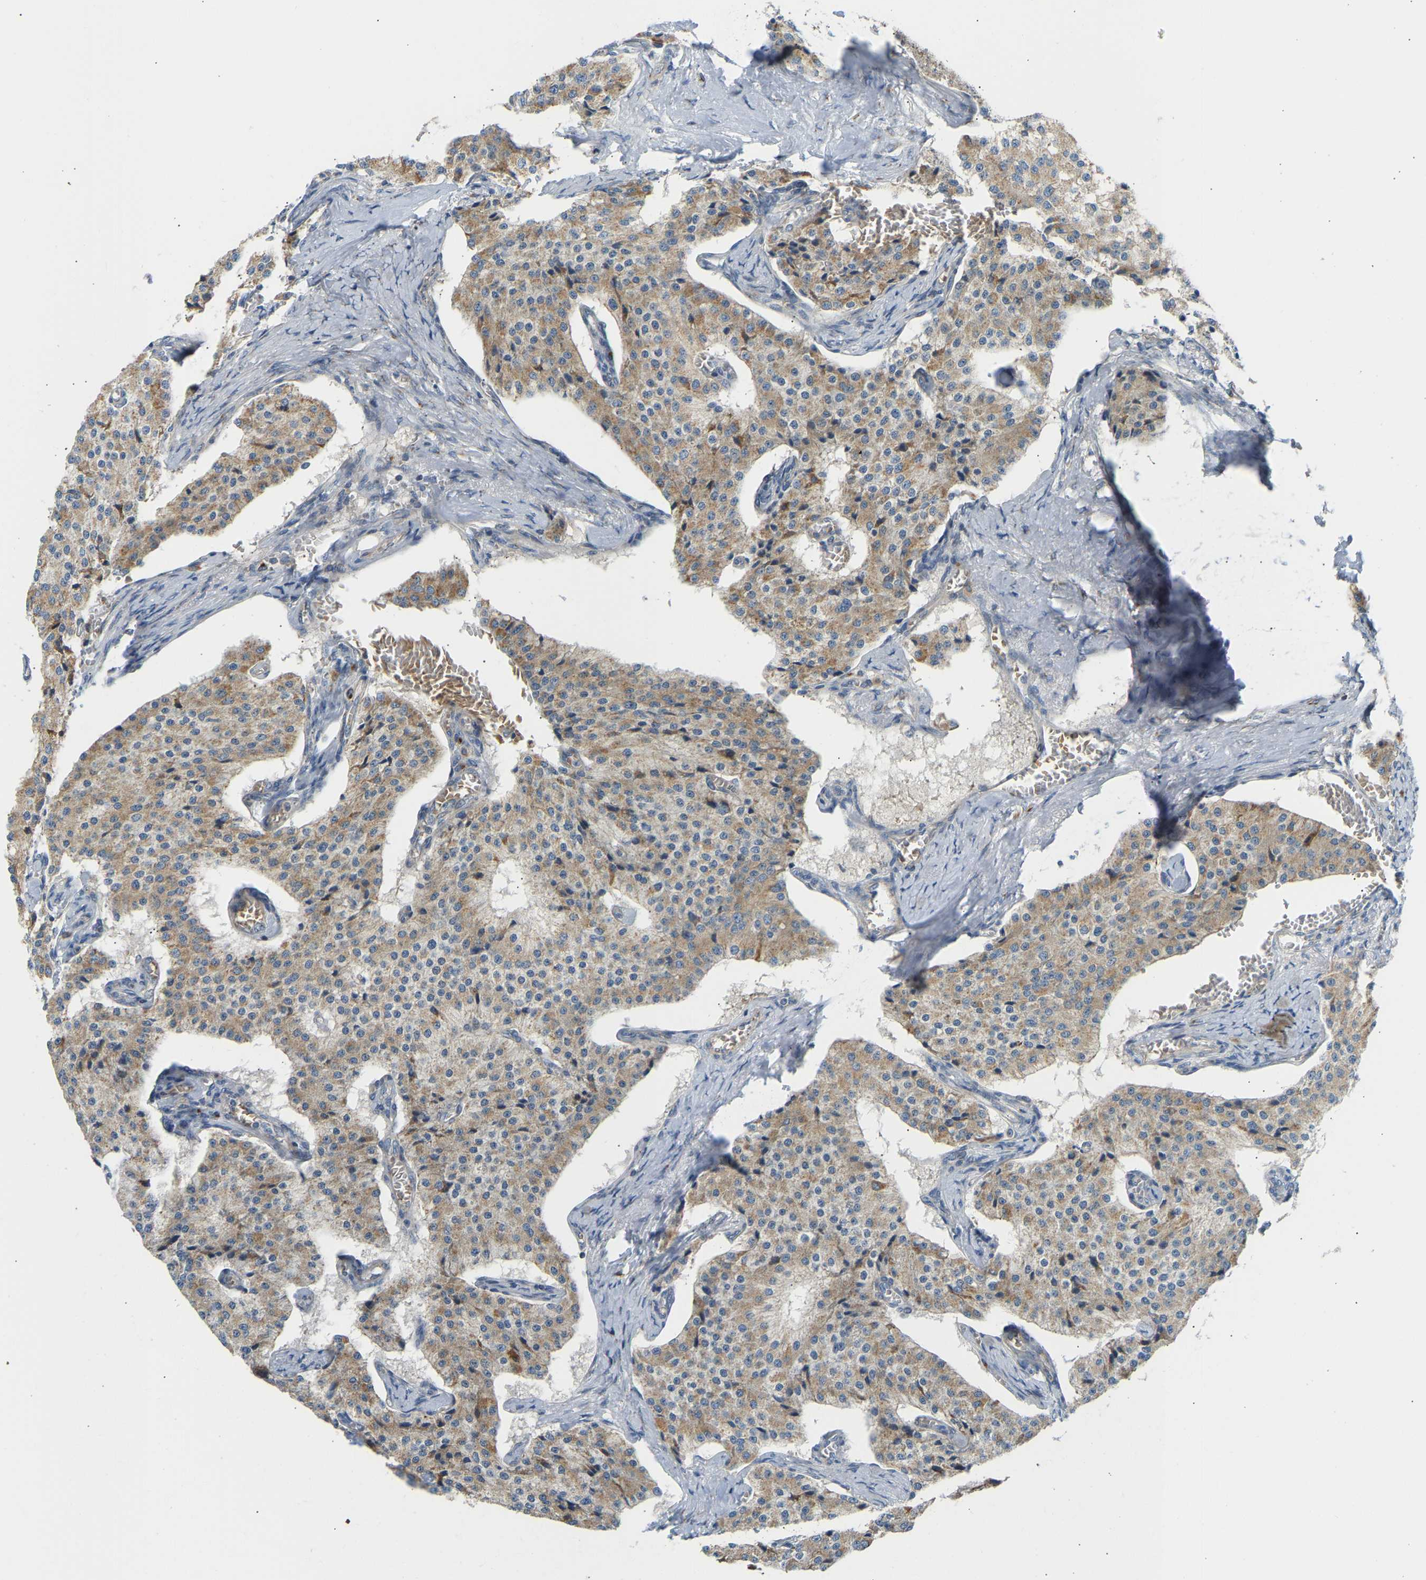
{"staining": {"intensity": "weak", "quantity": ">75%", "location": "cytoplasmic/membranous"}, "tissue": "carcinoid", "cell_type": "Tumor cells", "image_type": "cancer", "snomed": [{"axis": "morphology", "description": "Carcinoid, malignant, NOS"}, {"axis": "topography", "description": "Colon"}], "caption": "Immunohistochemistry (IHC) of human carcinoid reveals low levels of weak cytoplasmic/membranous expression in about >75% of tumor cells. (DAB IHC with brightfield microscopy, high magnification).", "gene": "YIPF2", "patient": {"sex": "female", "age": 52}}